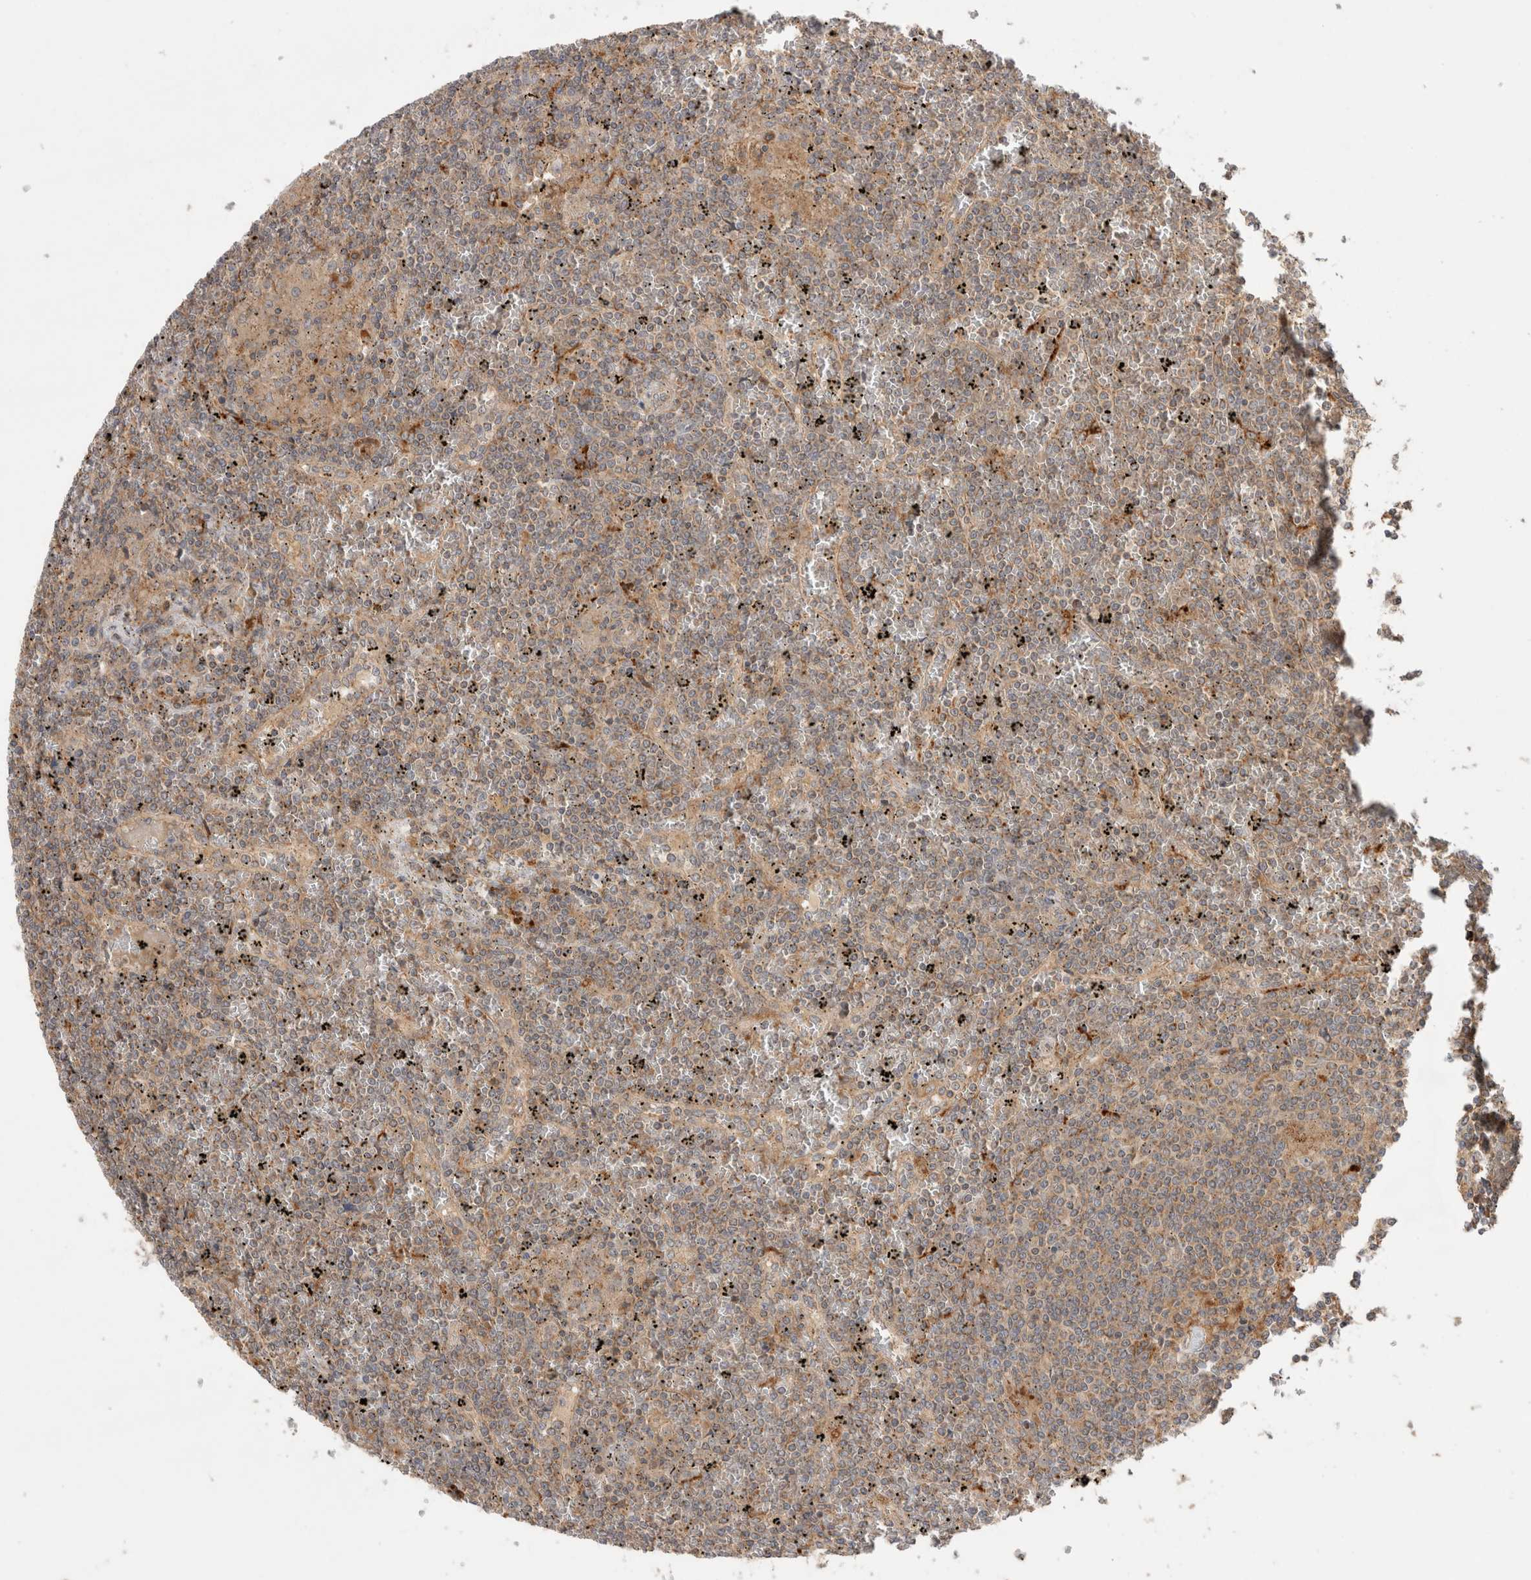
{"staining": {"intensity": "weak", "quantity": "25%-75%", "location": "cytoplasmic/membranous"}, "tissue": "lymphoma", "cell_type": "Tumor cells", "image_type": "cancer", "snomed": [{"axis": "morphology", "description": "Malignant lymphoma, non-Hodgkin's type, Low grade"}, {"axis": "topography", "description": "Spleen"}], "caption": "Human lymphoma stained for a protein (brown) shows weak cytoplasmic/membranous positive staining in approximately 25%-75% of tumor cells.", "gene": "VPS28", "patient": {"sex": "female", "age": 19}}